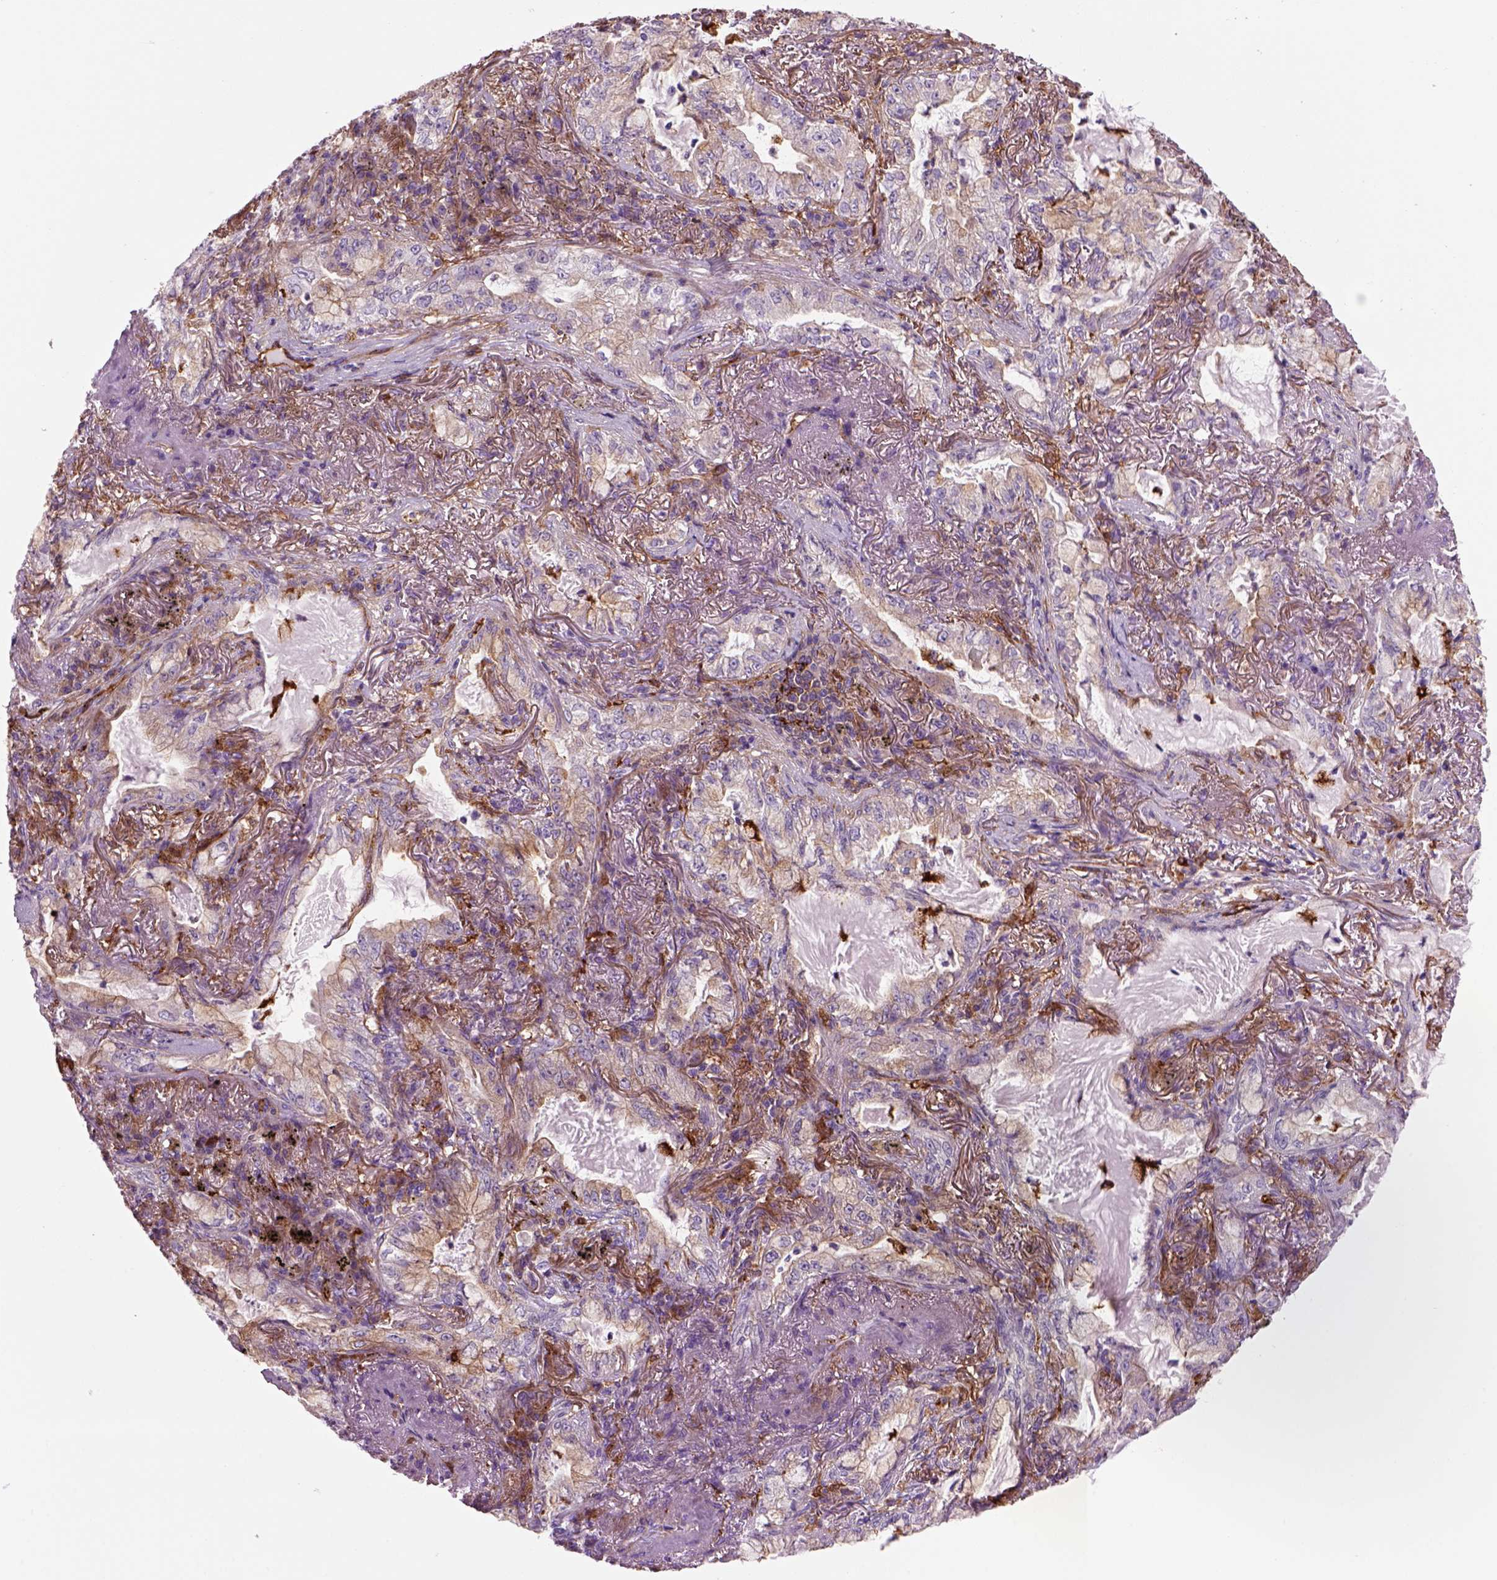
{"staining": {"intensity": "negative", "quantity": "none", "location": "none"}, "tissue": "lung cancer", "cell_type": "Tumor cells", "image_type": "cancer", "snomed": [{"axis": "morphology", "description": "Adenocarcinoma, NOS"}, {"axis": "topography", "description": "Lung"}], "caption": "This is an IHC image of lung adenocarcinoma. There is no positivity in tumor cells.", "gene": "MARCKS", "patient": {"sex": "female", "age": 73}}